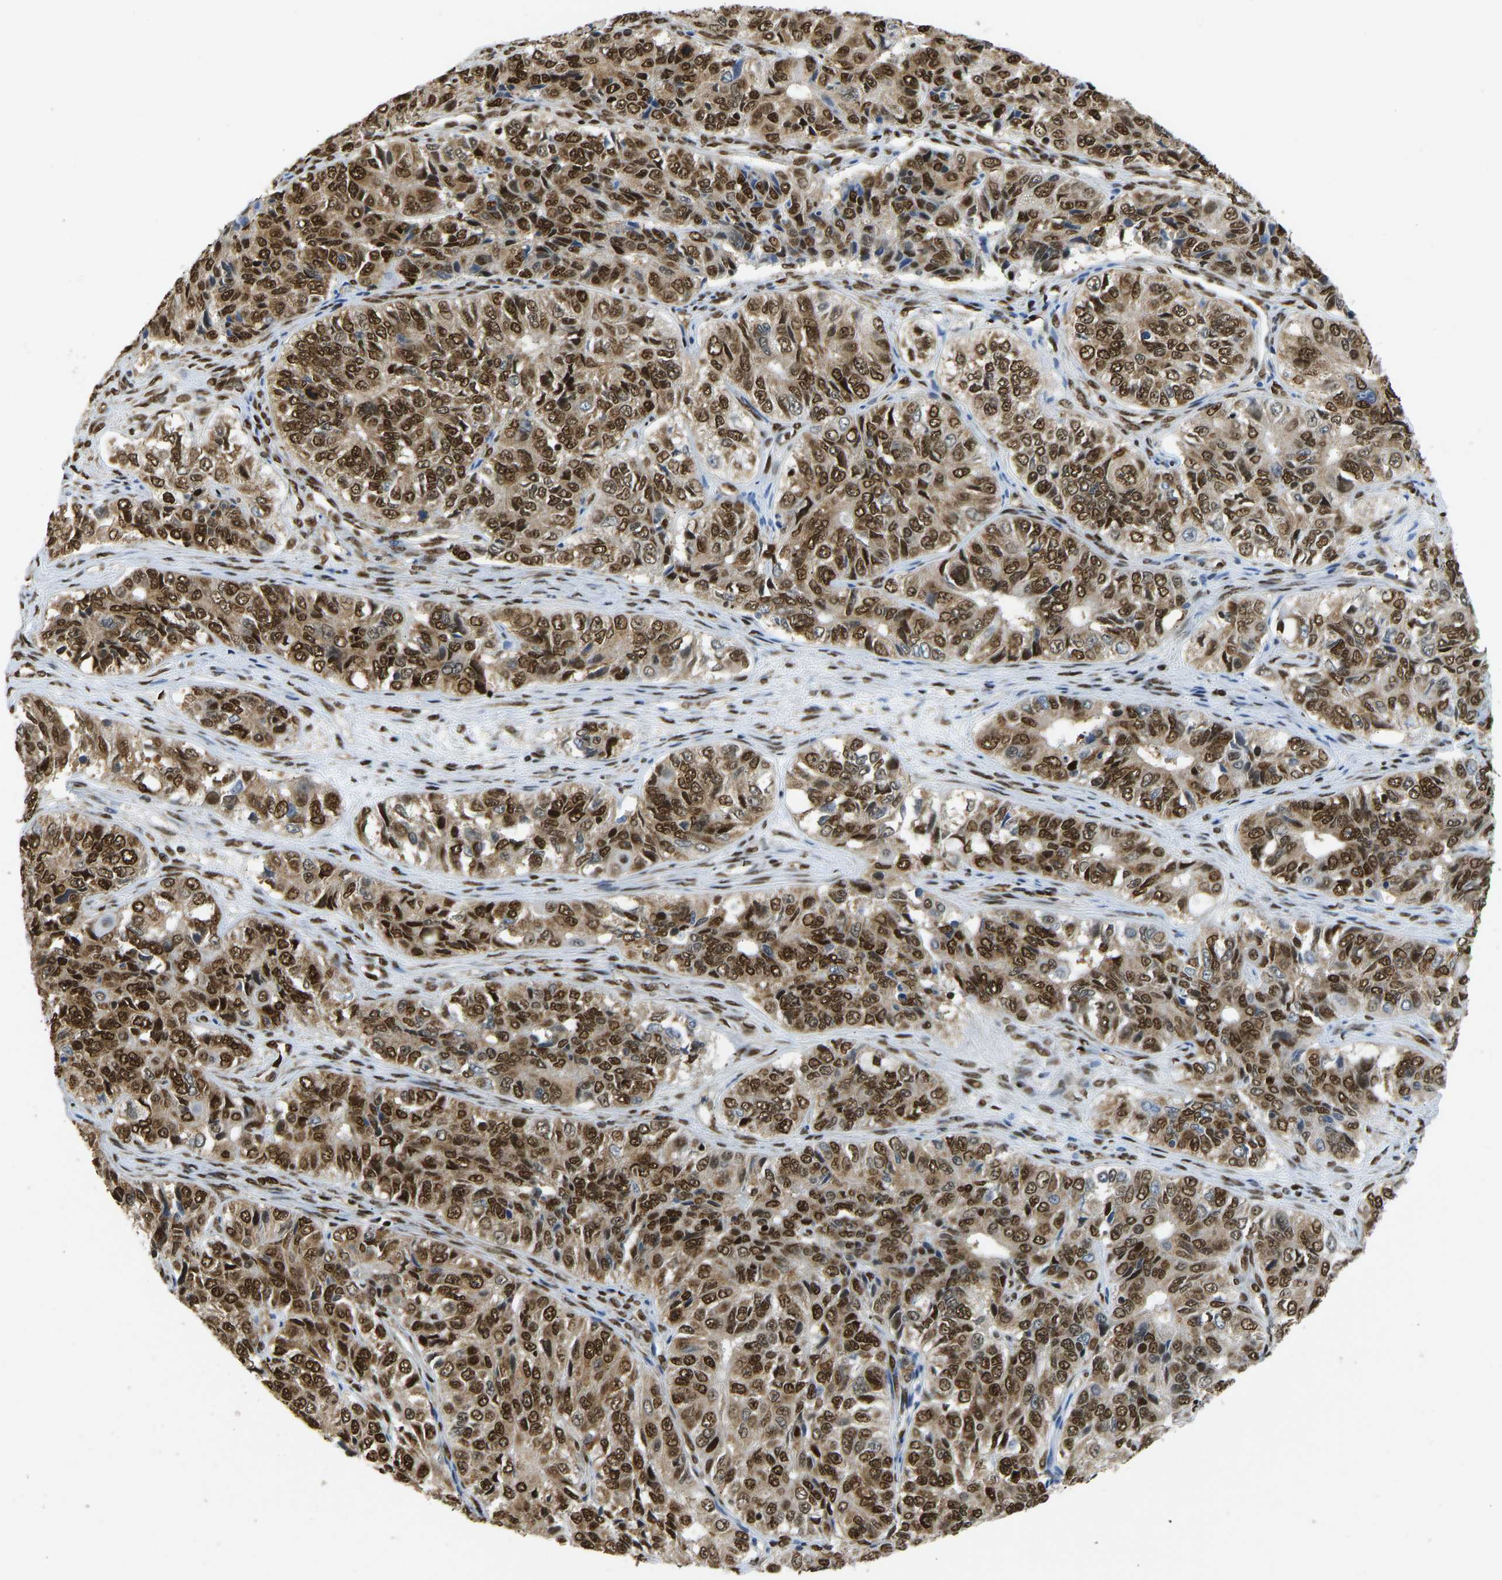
{"staining": {"intensity": "strong", "quantity": ">75%", "location": "cytoplasmic/membranous,nuclear"}, "tissue": "ovarian cancer", "cell_type": "Tumor cells", "image_type": "cancer", "snomed": [{"axis": "morphology", "description": "Carcinoma, endometroid"}, {"axis": "topography", "description": "Ovary"}], "caption": "An immunohistochemistry histopathology image of tumor tissue is shown. Protein staining in brown labels strong cytoplasmic/membranous and nuclear positivity in ovarian cancer within tumor cells.", "gene": "ZSCAN20", "patient": {"sex": "female", "age": 51}}